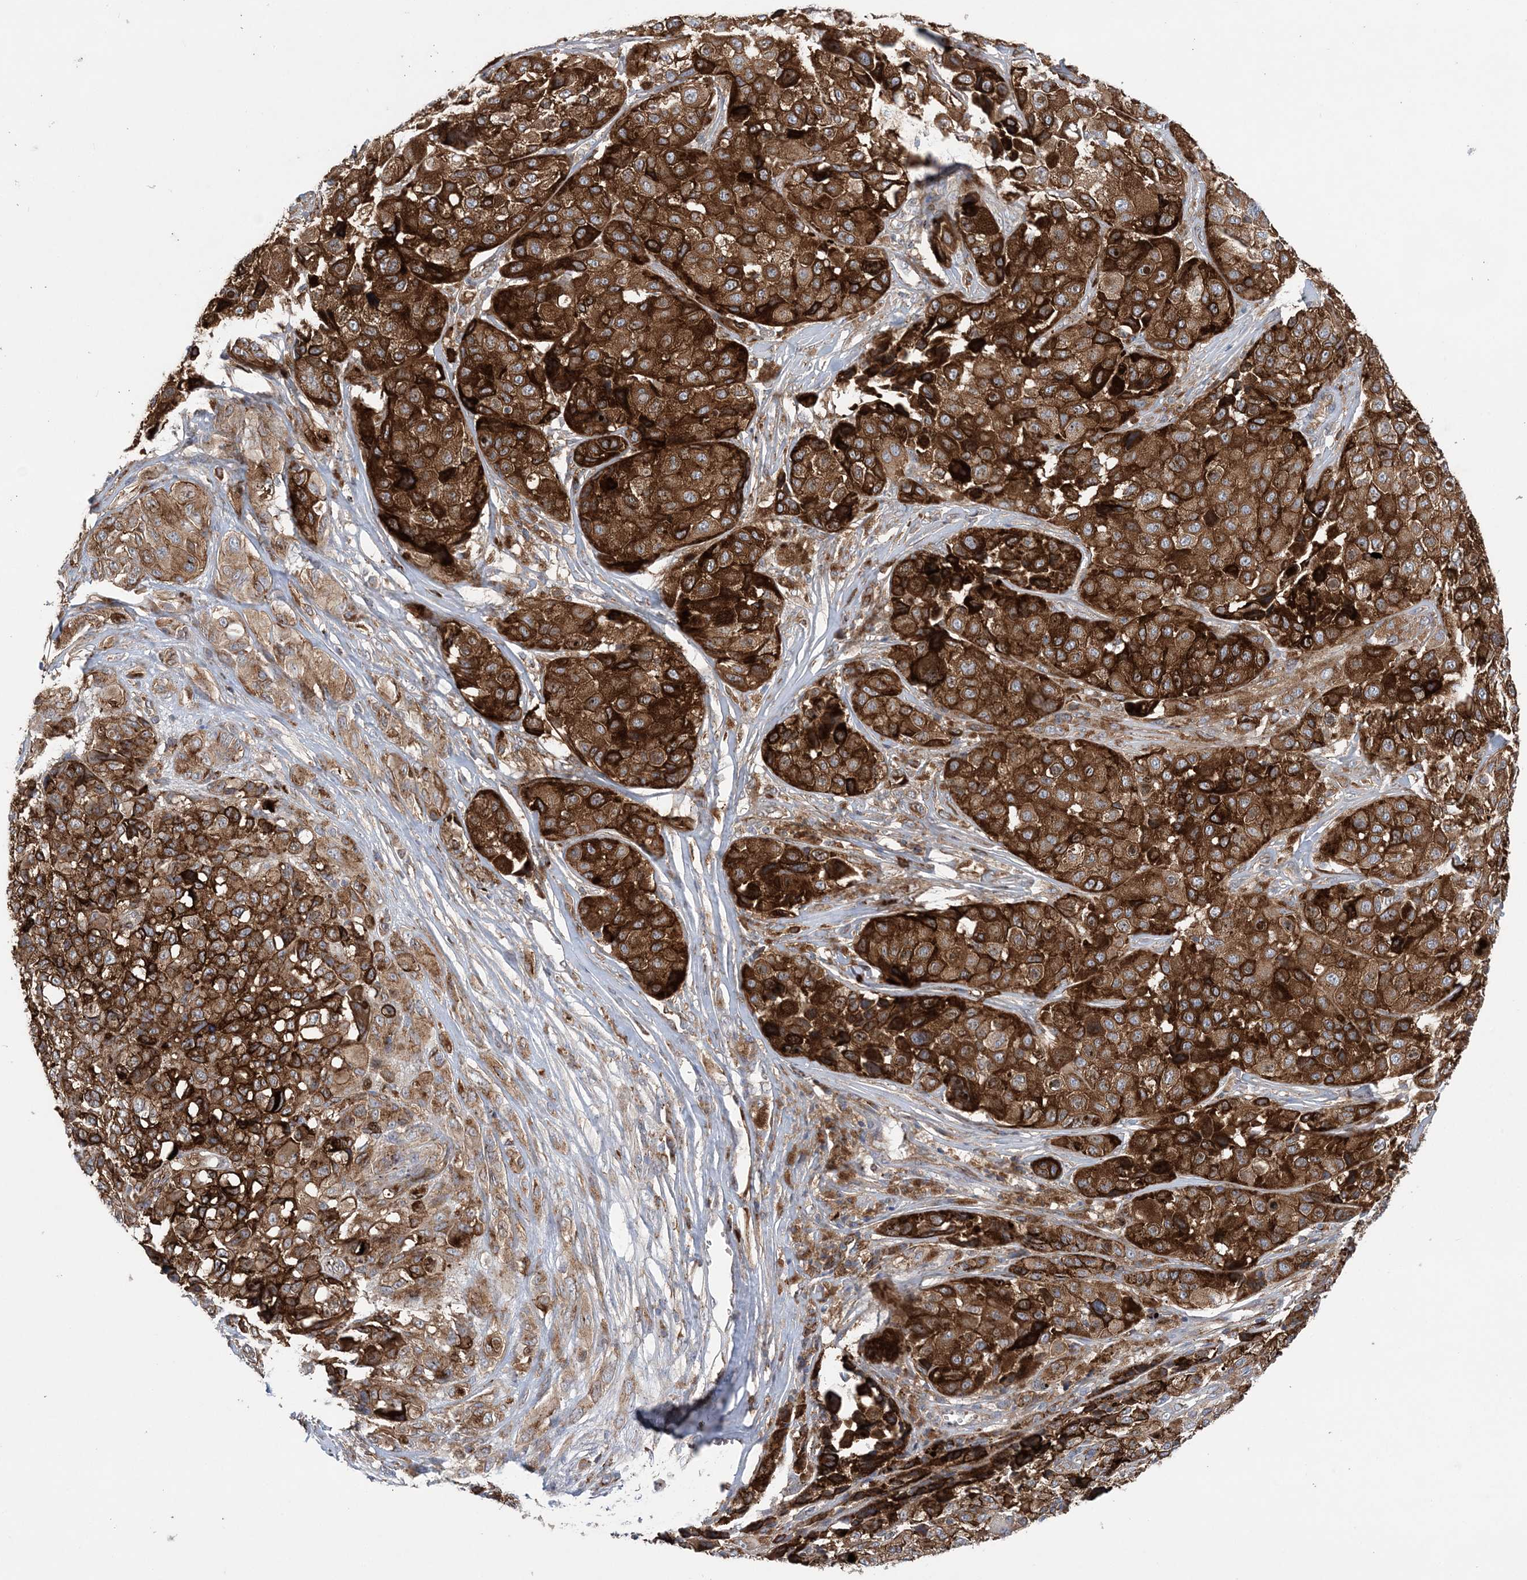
{"staining": {"intensity": "strong", "quantity": ">75%", "location": "cytoplasmic/membranous"}, "tissue": "melanoma", "cell_type": "Tumor cells", "image_type": "cancer", "snomed": [{"axis": "morphology", "description": "Malignant melanoma, NOS"}, {"axis": "topography", "description": "Skin of trunk"}], "caption": "Immunohistochemistry staining of melanoma, which shows high levels of strong cytoplasmic/membranous staining in approximately >75% of tumor cells indicating strong cytoplasmic/membranous protein staining. The staining was performed using DAB (brown) for protein detection and nuclei were counterstained in hematoxylin (blue).", "gene": "PTTG1IP", "patient": {"sex": "male", "age": 71}}